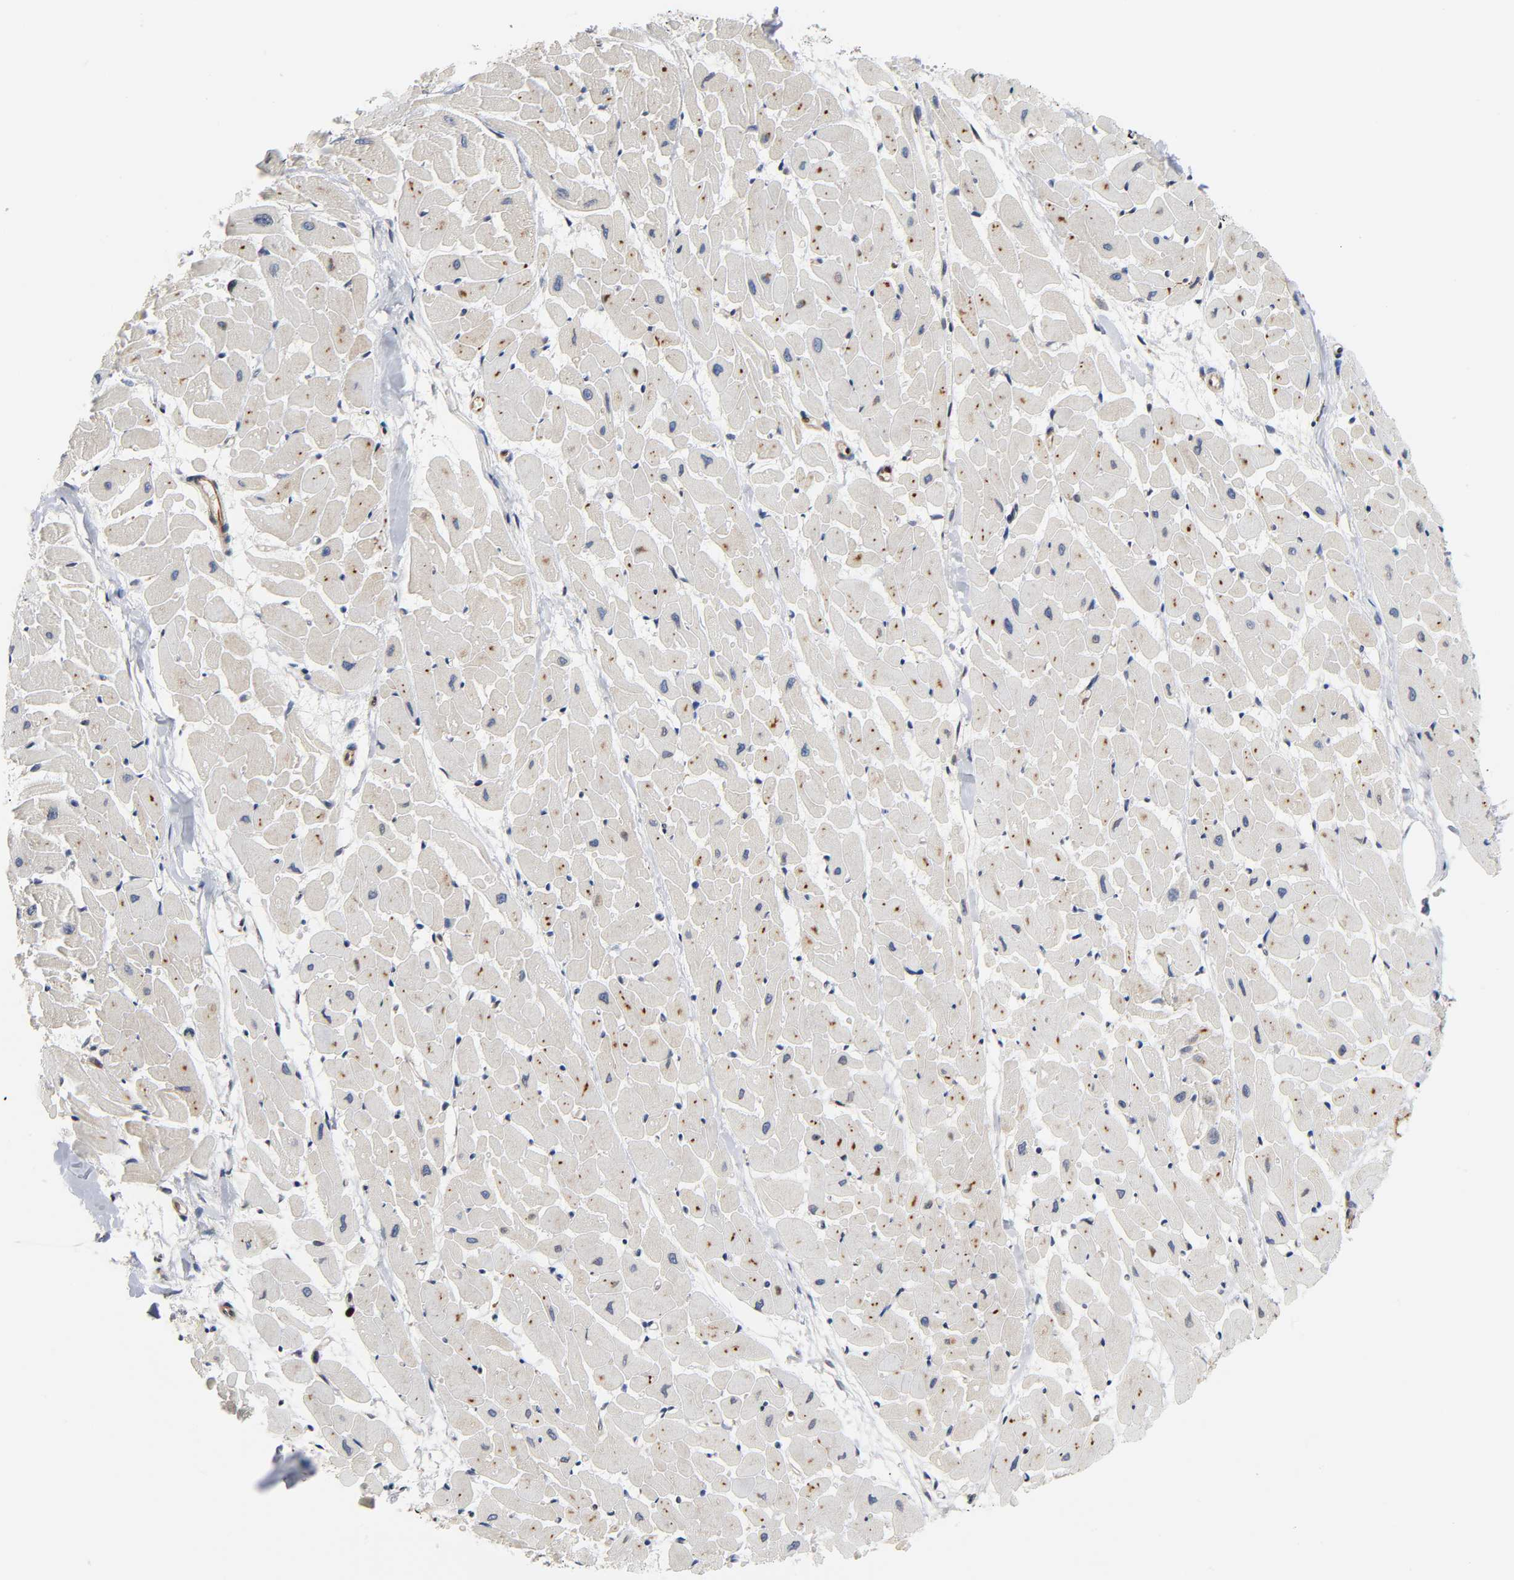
{"staining": {"intensity": "weak", "quantity": "25%-75%", "location": "cytoplasmic/membranous"}, "tissue": "heart muscle", "cell_type": "Cardiomyocytes", "image_type": "normal", "snomed": [{"axis": "morphology", "description": "Normal tissue, NOS"}, {"axis": "topography", "description": "Heart"}], "caption": "IHC of benign heart muscle exhibits low levels of weak cytoplasmic/membranous staining in approximately 25%-75% of cardiomyocytes. (Stains: DAB (3,3'-diaminobenzidine) in brown, nuclei in blue, Microscopy: brightfield microscopy at high magnification).", "gene": "ASB6", "patient": {"sex": "female", "age": 19}}